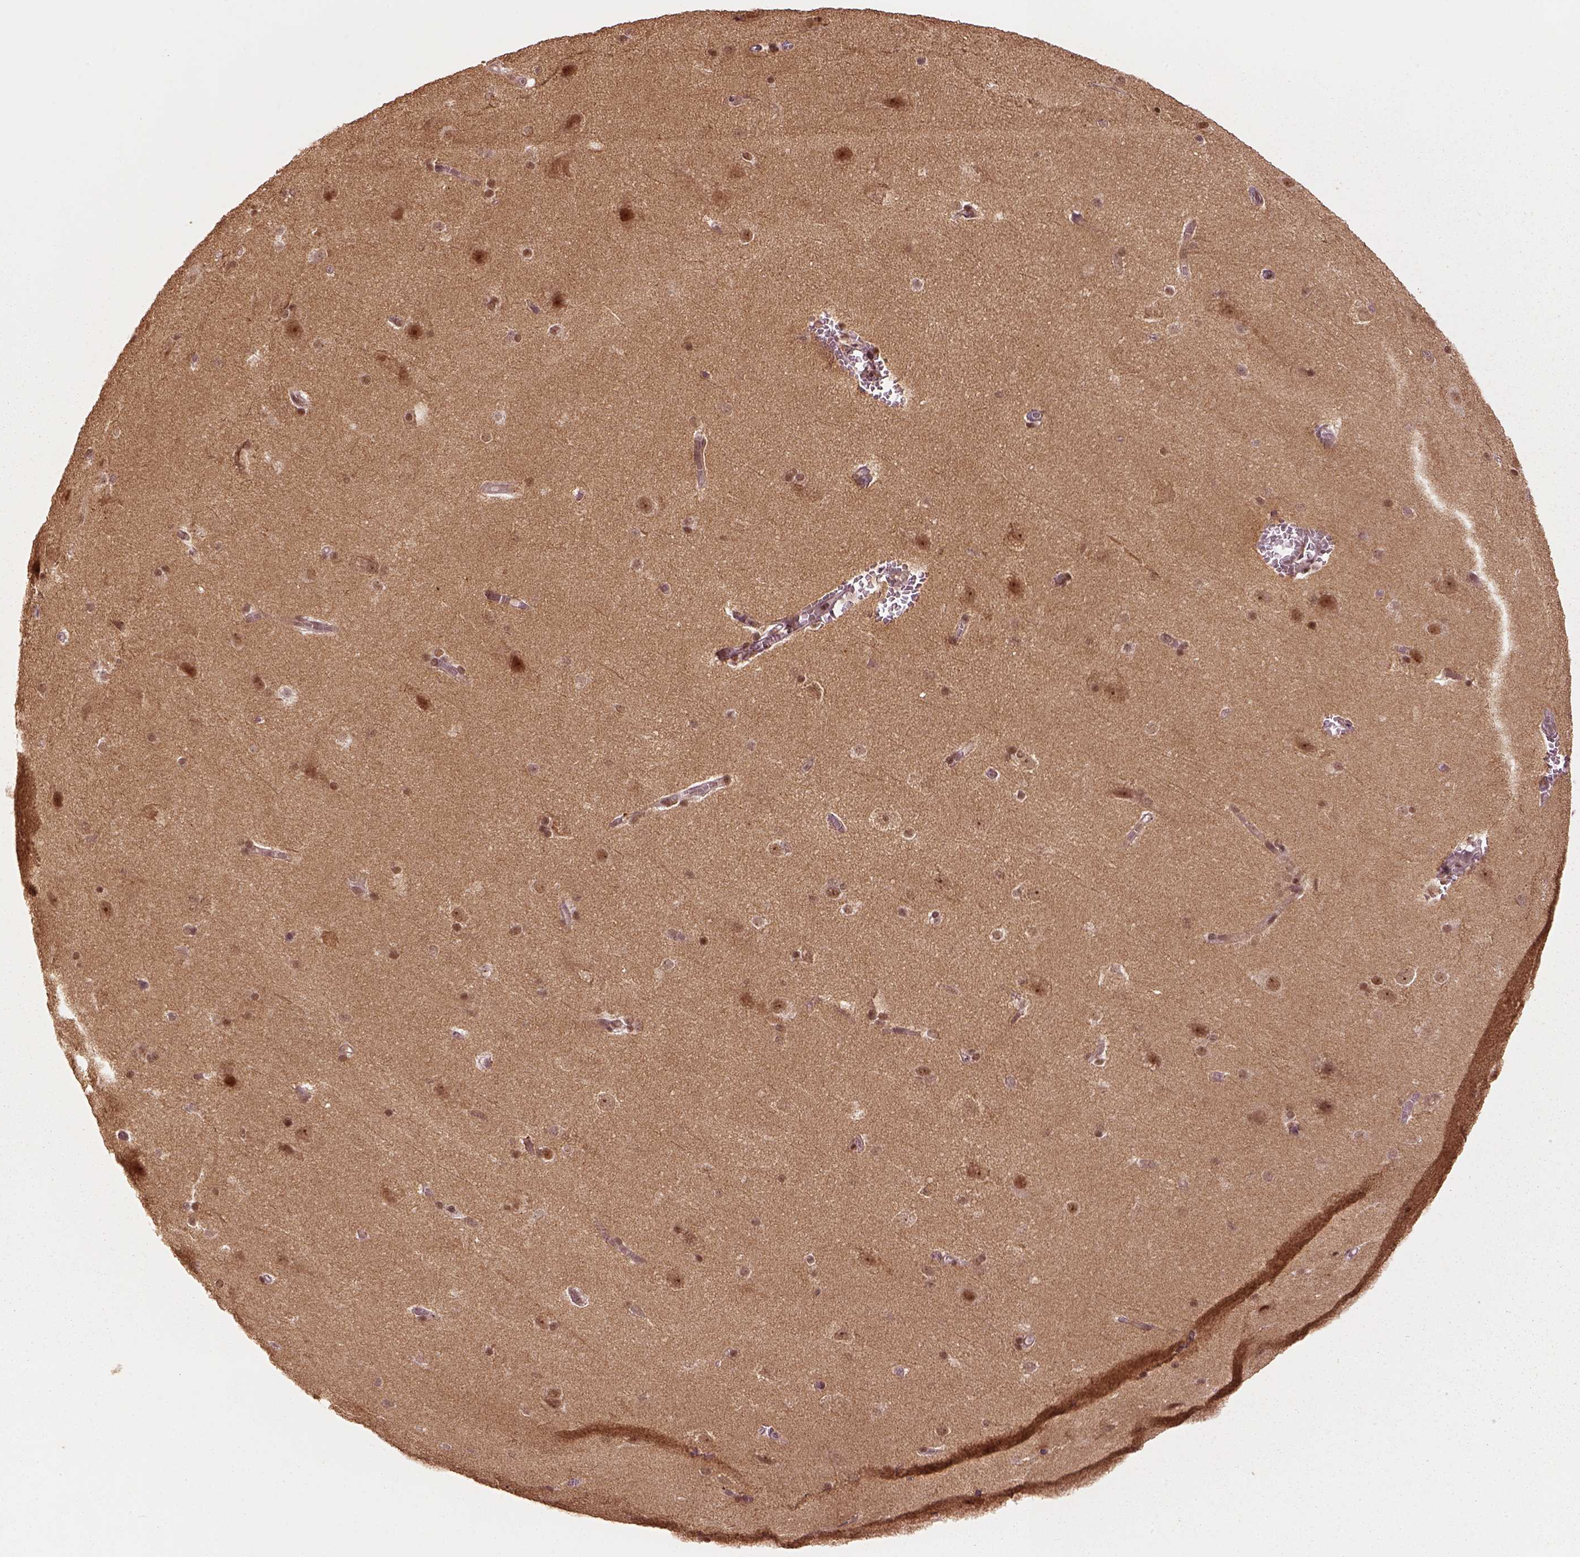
{"staining": {"intensity": "moderate", "quantity": ">75%", "location": "nuclear"}, "tissue": "hippocampus", "cell_type": "Glial cells", "image_type": "normal", "snomed": [{"axis": "morphology", "description": "Normal tissue, NOS"}, {"axis": "topography", "description": "Cerebral cortex"}, {"axis": "topography", "description": "Hippocampus"}], "caption": "Protein expression analysis of normal hippocampus exhibits moderate nuclear expression in about >75% of glial cells. Ihc stains the protein in brown and the nuclei are stained blue.", "gene": "BRD9", "patient": {"sex": "female", "age": 19}}